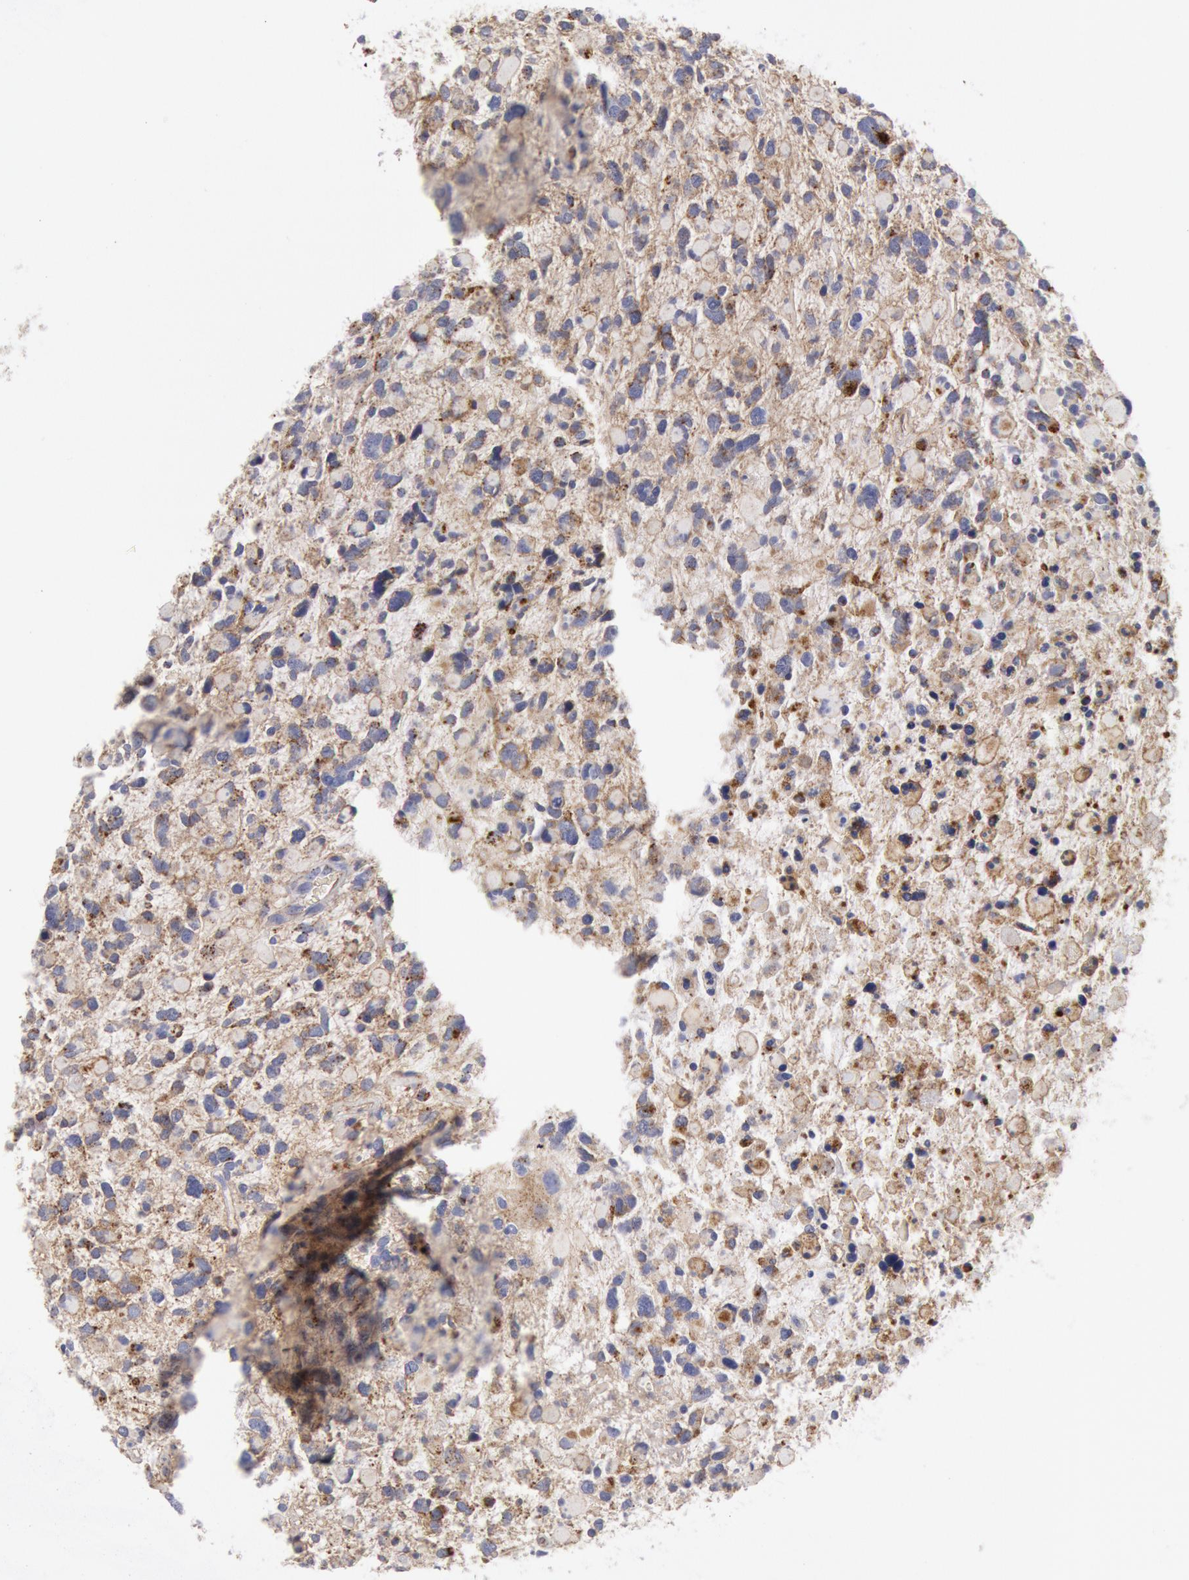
{"staining": {"intensity": "negative", "quantity": "none", "location": "none"}, "tissue": "glioma", "cell_type": "Tumor cells", "image_type": "cancer", "snomed": [{"axis": "morphology", "description": "Glioma, malignant, High grade"}, {"axis": "topography", "description": "Brain"}], "caption": "This is an immunohistochemistry photomicrograph of glioma. There is no positivity in tumor cells.", "gene": "FLOT1", "patient": {"sex": "female", "age": 37}}